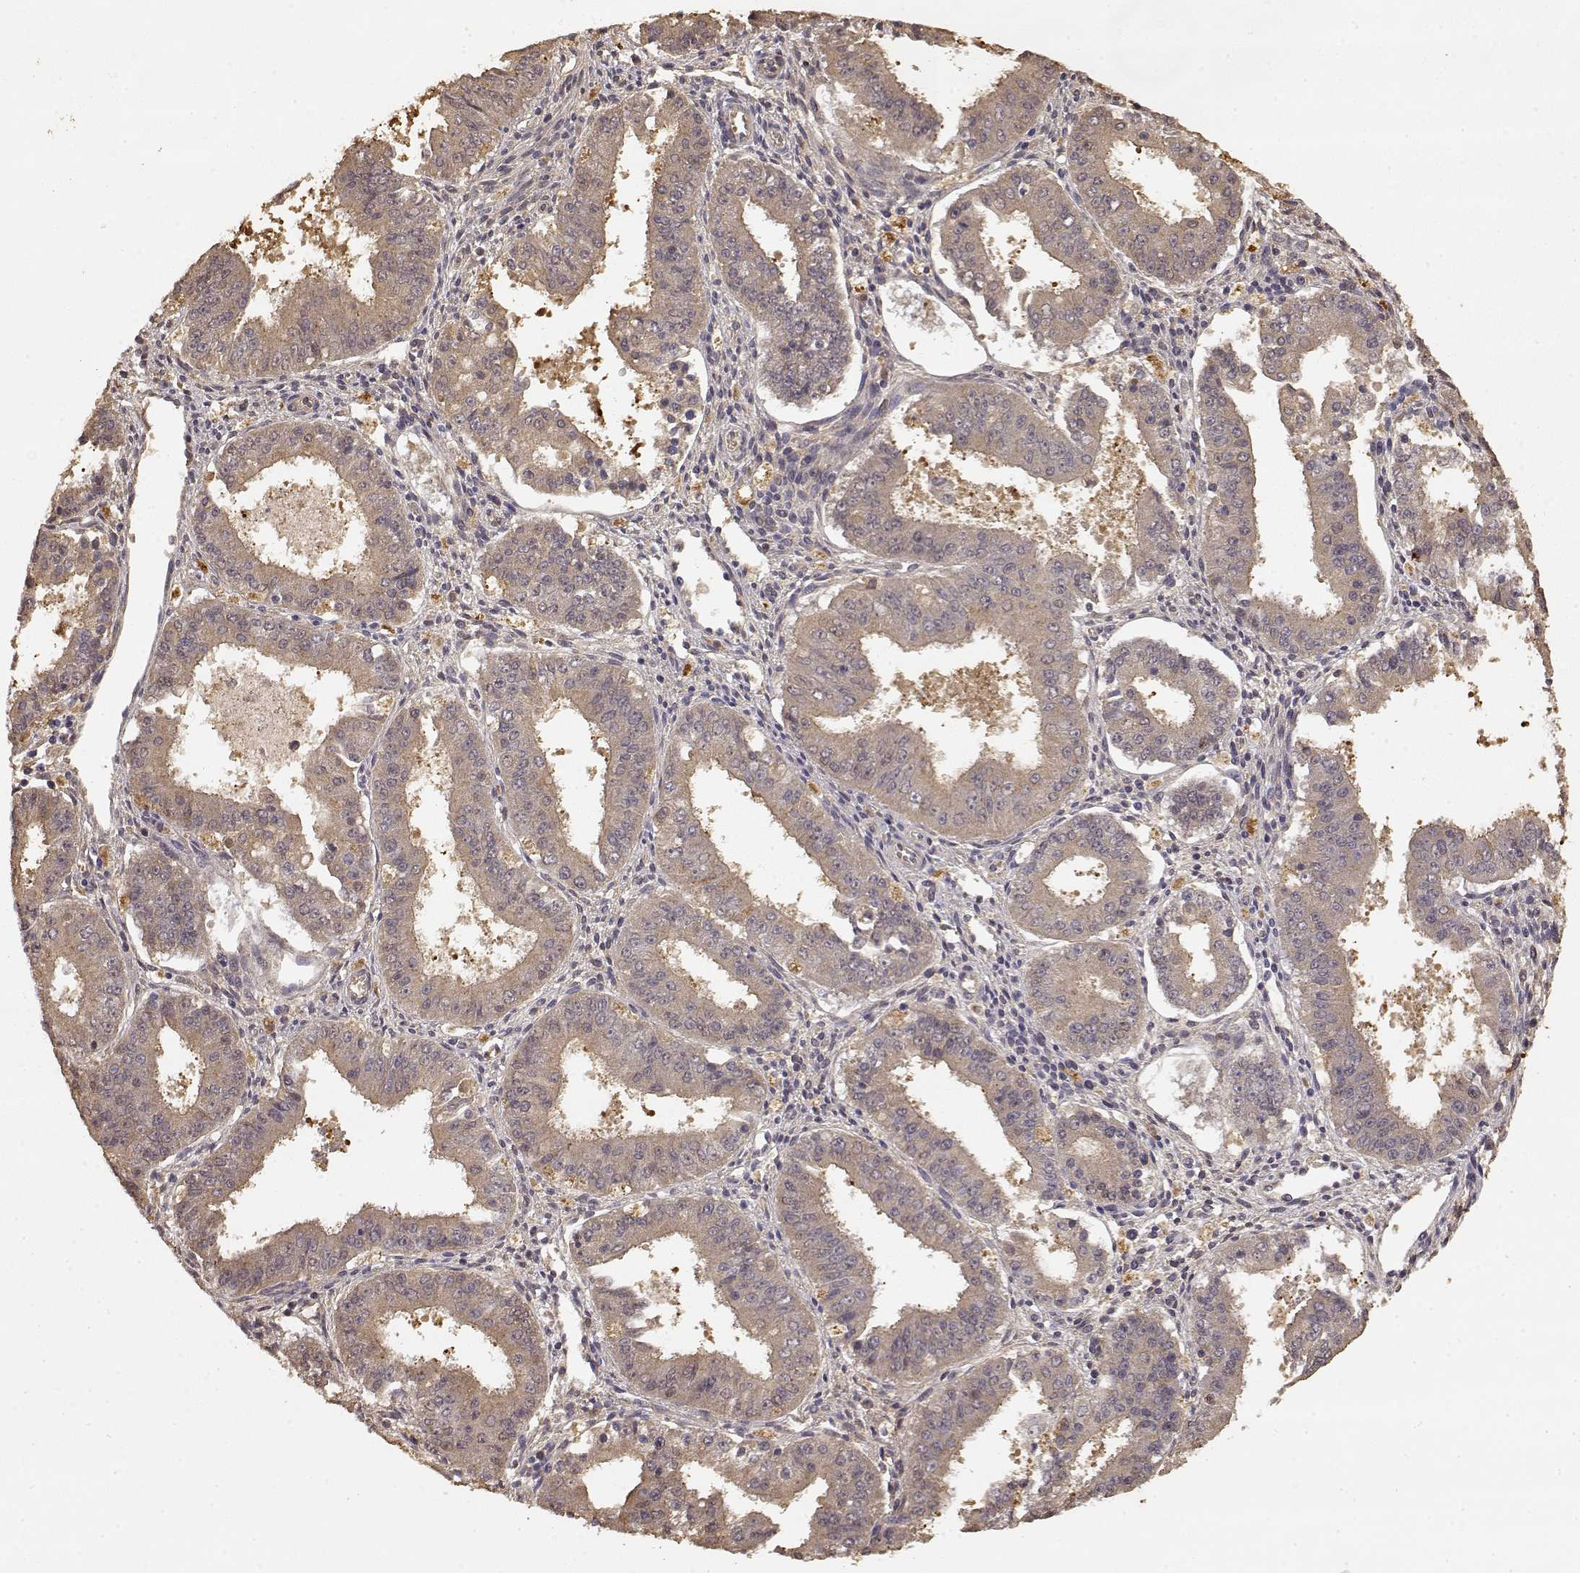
{"staining": {"intensity": "weak", "quantity": ">75%", "location": "cytoplasmic/membranous"}, "tissue": "ovarian cancer", "cell_type": "Tumor cells", "image_type": "cancer", "snomed": [{"axis": "morphology", "description": "Carcinoma, endometroid"}, {"axis": "topography", "description": "Ovary"}], "caption": "Weak cytoplasmic/membranous positivity is seen in approximately >75% of tumor cells in ovarian cancer (endometroid carcinoma).", "gene": "CRIM1", "patient": {"sex": "female", "age": 42}}